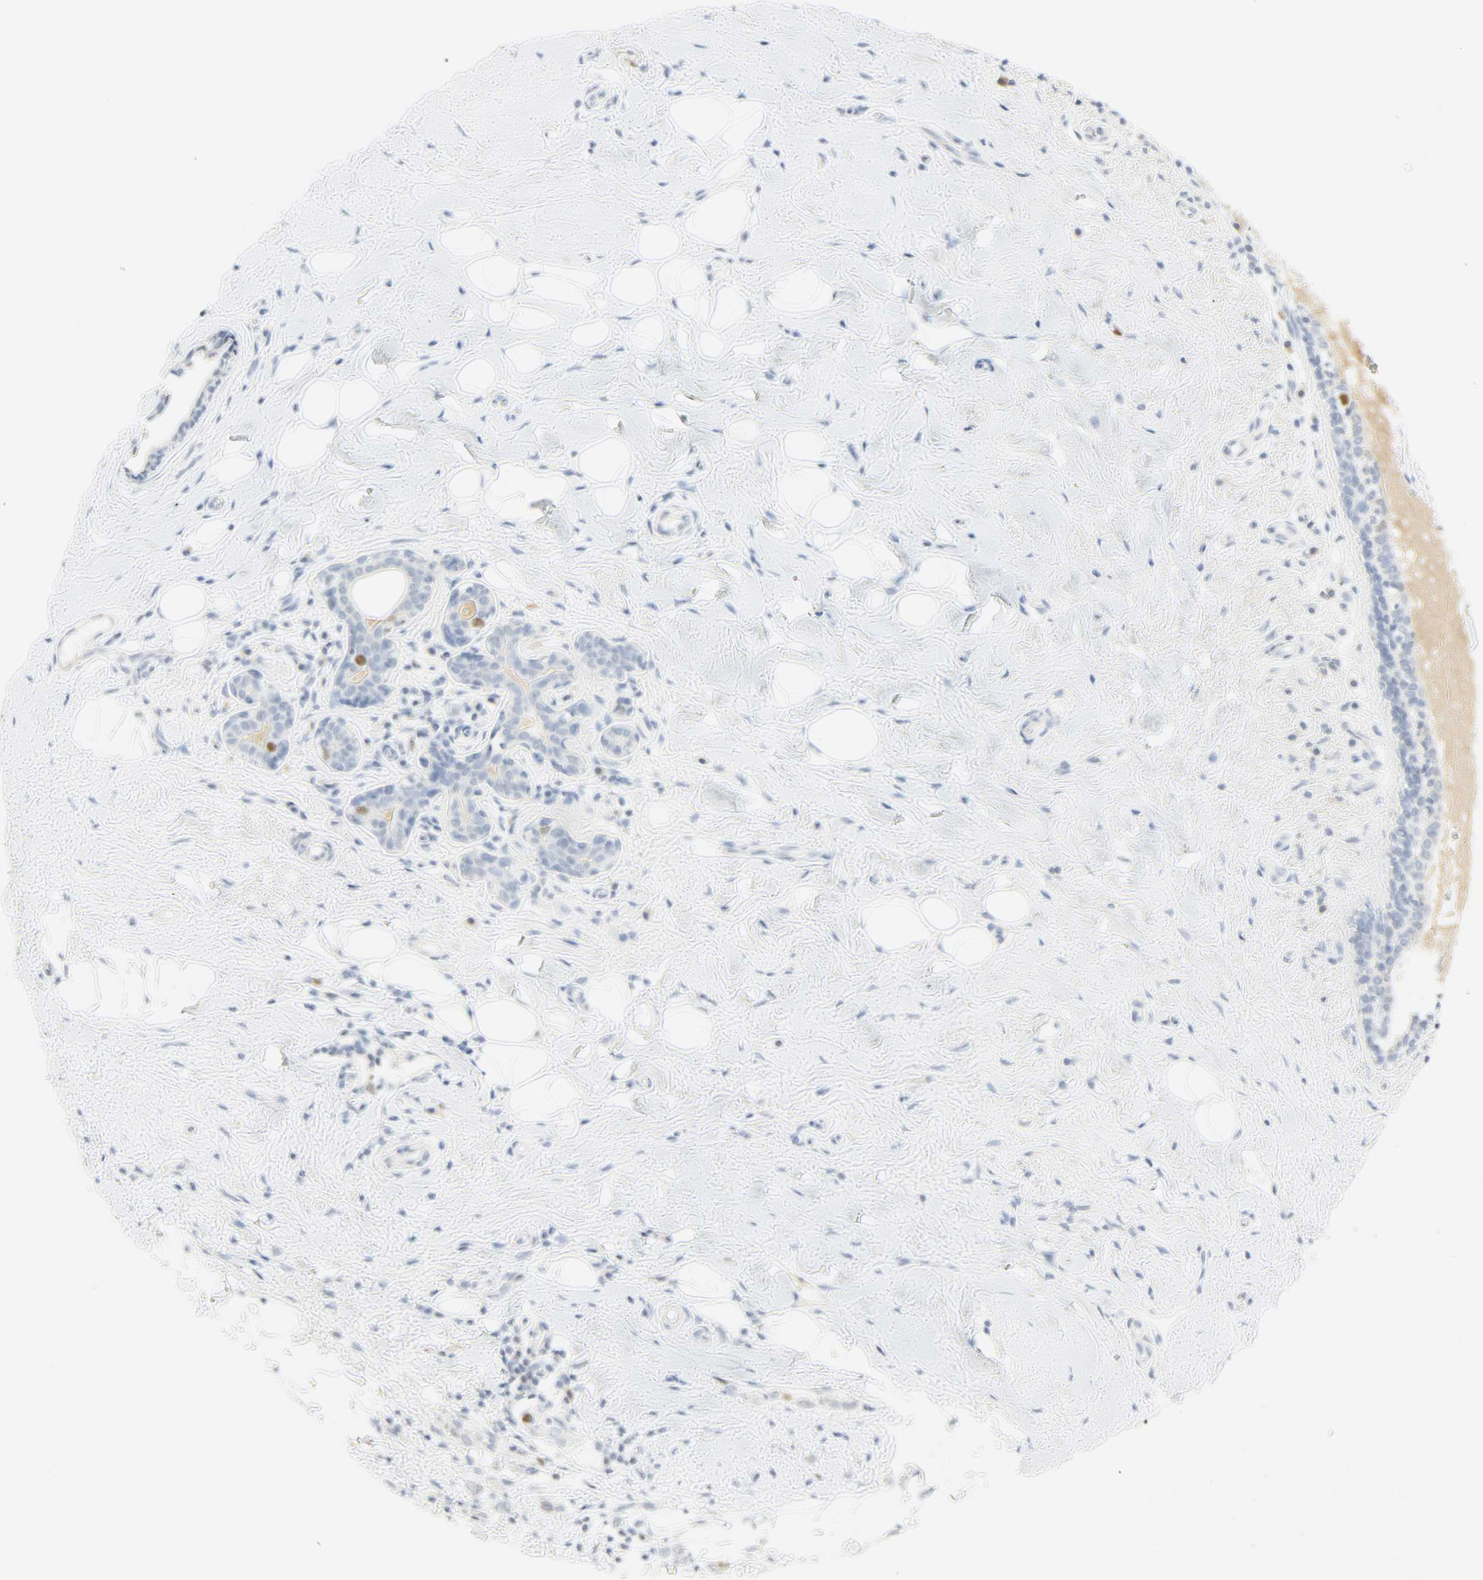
{"staining": {"intensity": "moderate", "quantity": "<25%", "location": "nuclear"}, "tissue": "breast cancer", "cell_type": "Tumor cells", "image_type": "cancer", "snomed": [{"axis": "morphology", "description": "Normal tissue, NOS"}, {"axis": "morphology", "description": "Lobular carcinoma"}, {"axis": "topography", "description": "Breast"}], "caption": "Immunohistochemistry photomicrograph of lobular carcinoma (breast) stained for a protein (brown), which shows low levels of moderate nuclear expression in about <25% of tumor cells.", "gene": "HELLS", "patient": {"sex": "female", "age": 47}}